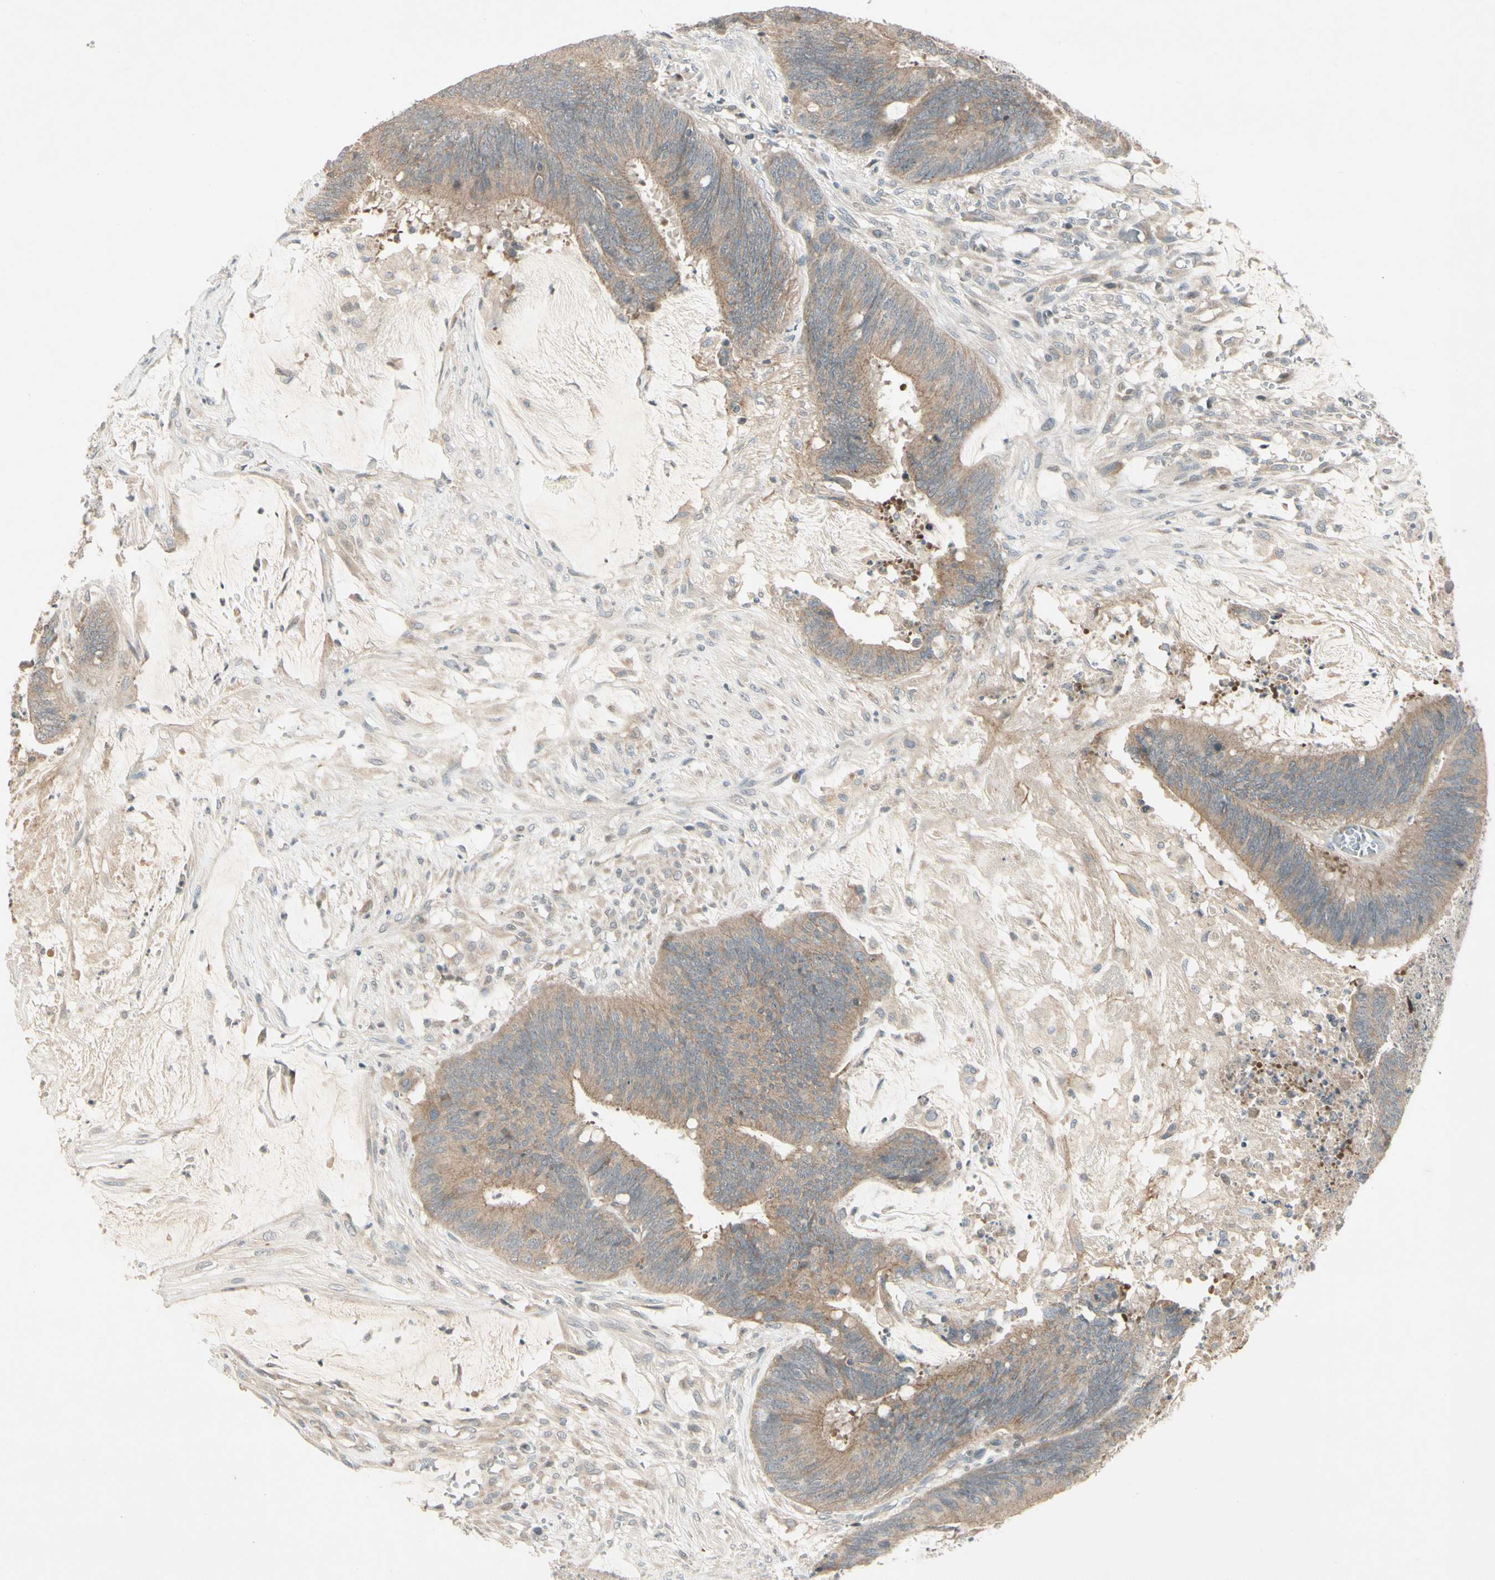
{"staining": {"intensity": "weak", "quantity": ">75%", "location": "cytoplasmic/membranous"}, "tissue": "colorectal cancer", "cell_type": "Tumor cells", "image_type": "cancer", "snomed": [{"axis": "morphology", "description": "Adenocarcinoma, NOS"}, {"axis": "topography", "description": "Rectum"}], "caption": "Immunohistochemistry (IHC) (DAB (3,3'-diaminobenzidine)) staining of human colorectal cancer displays weak cytoplasmic/membranous protein expression in about >75% of tumor cells. Immunohistochemistry (IHC) stains the protein in brown and the nuclei are stained blue.", "gene": "ICAM5", "patient": {"sex": "female", "age": 66}}